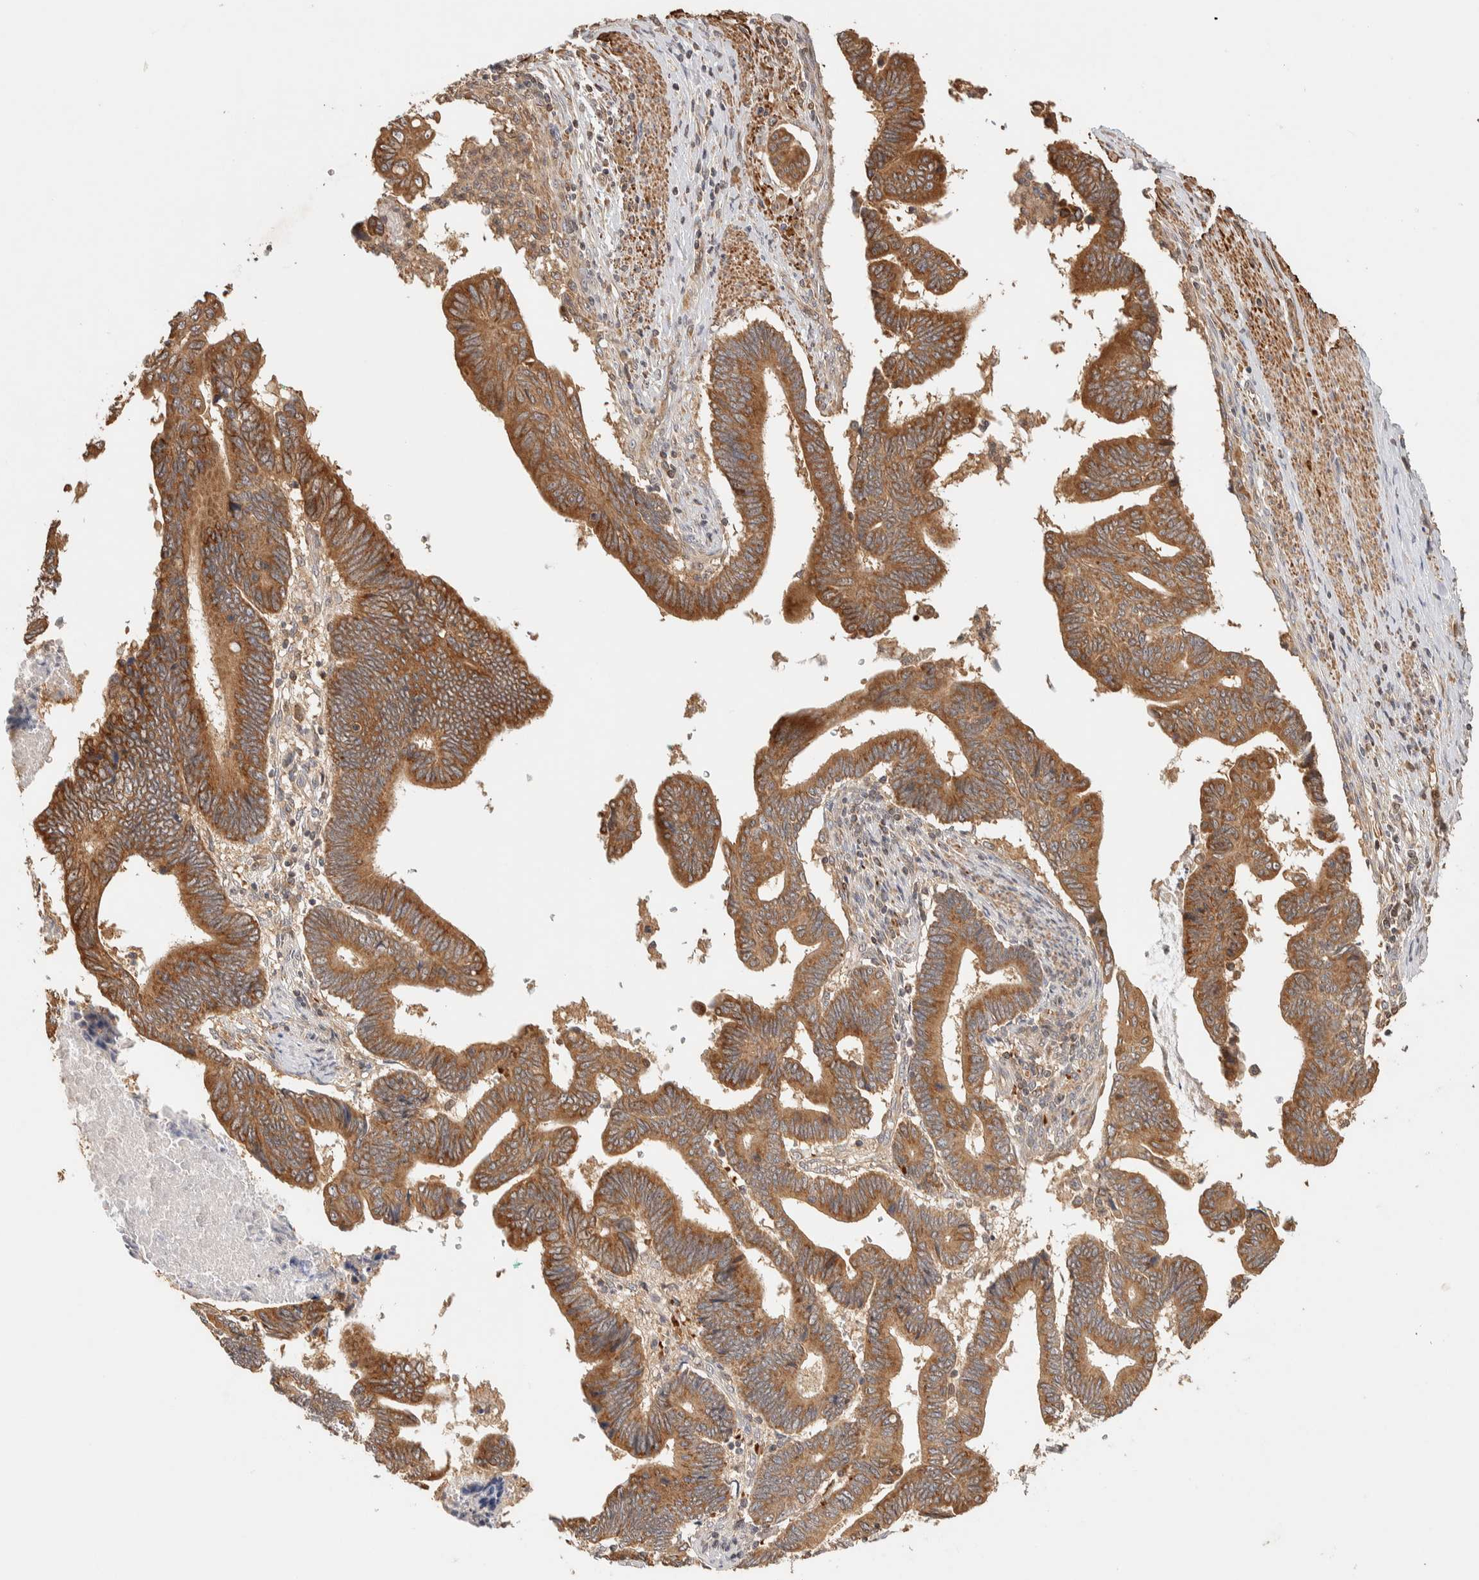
{"staining": {"intensity": "strong", "quantity": ">75%", "location": "cytoplasmic/membranous"}, "tissue": "pancreatic cancer", "cell_type": "Tumor cells", "image_type": "cancer", "snomed": [{"axis": "morphology", "description": "Adenocarcinoma, NOS"}, {"axis": "topography", "description": "Pancreas"}], "caption": "Human pancreatic cancer (adenocarcinoma) stained for a protein (brown) reveals strong cytoplasmic/membranous positive positivity in approximately >75% of tumor cells.", "gene": "TTI2", "patient": {"sex": "female", "age": 70}}